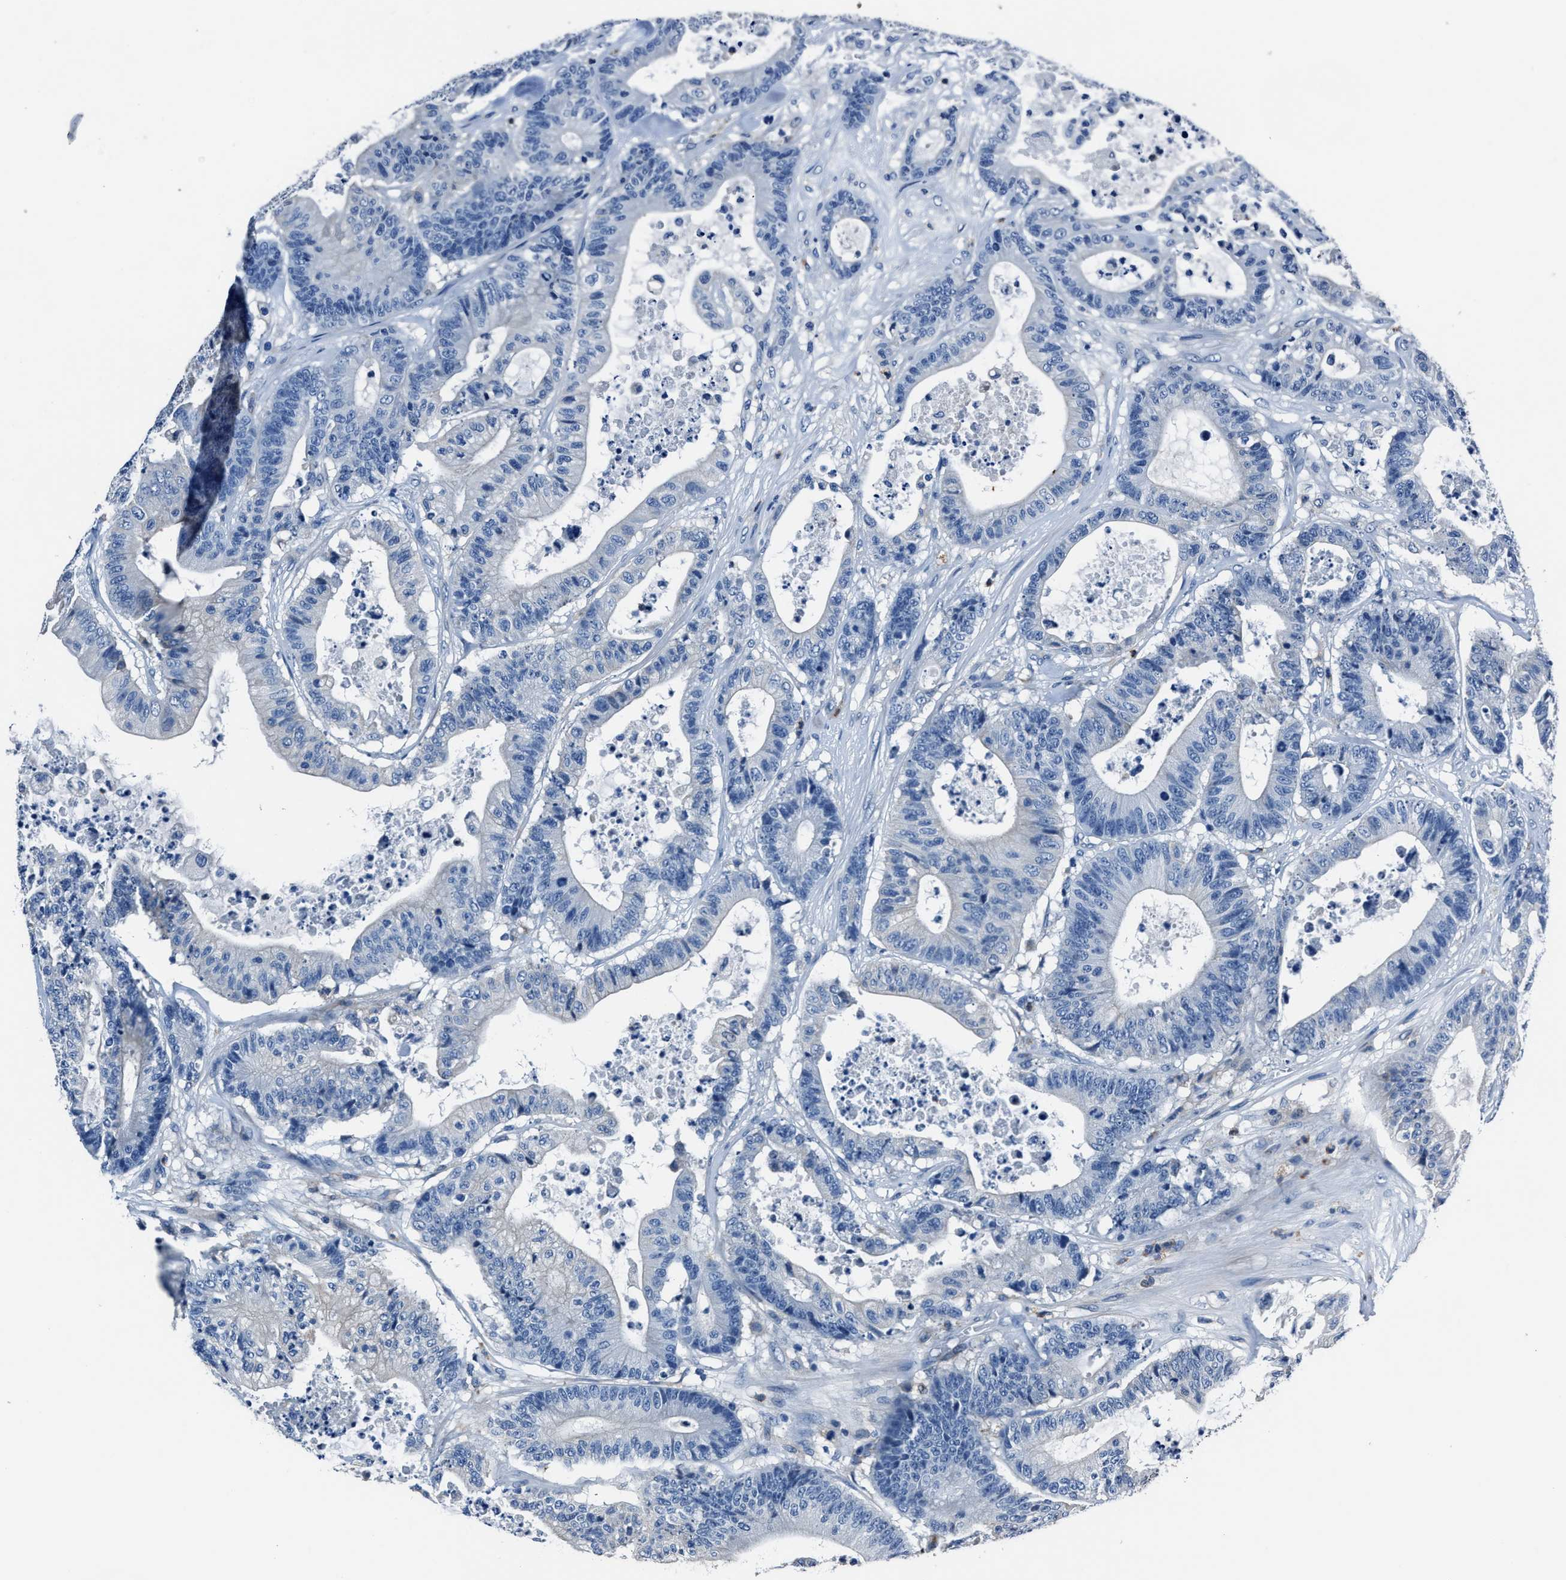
{"staining": {"intensity": "negative", "quantity": "none", "location": "none"}, "tissue": "colorectal cancer", "cell_type": "Tumor cells", "image_type": "cancer", "snomed": [{"axis": "morphology", "description": "Adenocarcinoma, NOS"}, {"axis": "topography", "description": "Colon"}], "caption": "Tumor cells are negative for brown protein staining in colorectal cancer (adenocarcinoma).", "gene": "FGL2", "patient": {"sex": "female", "age": 84}}